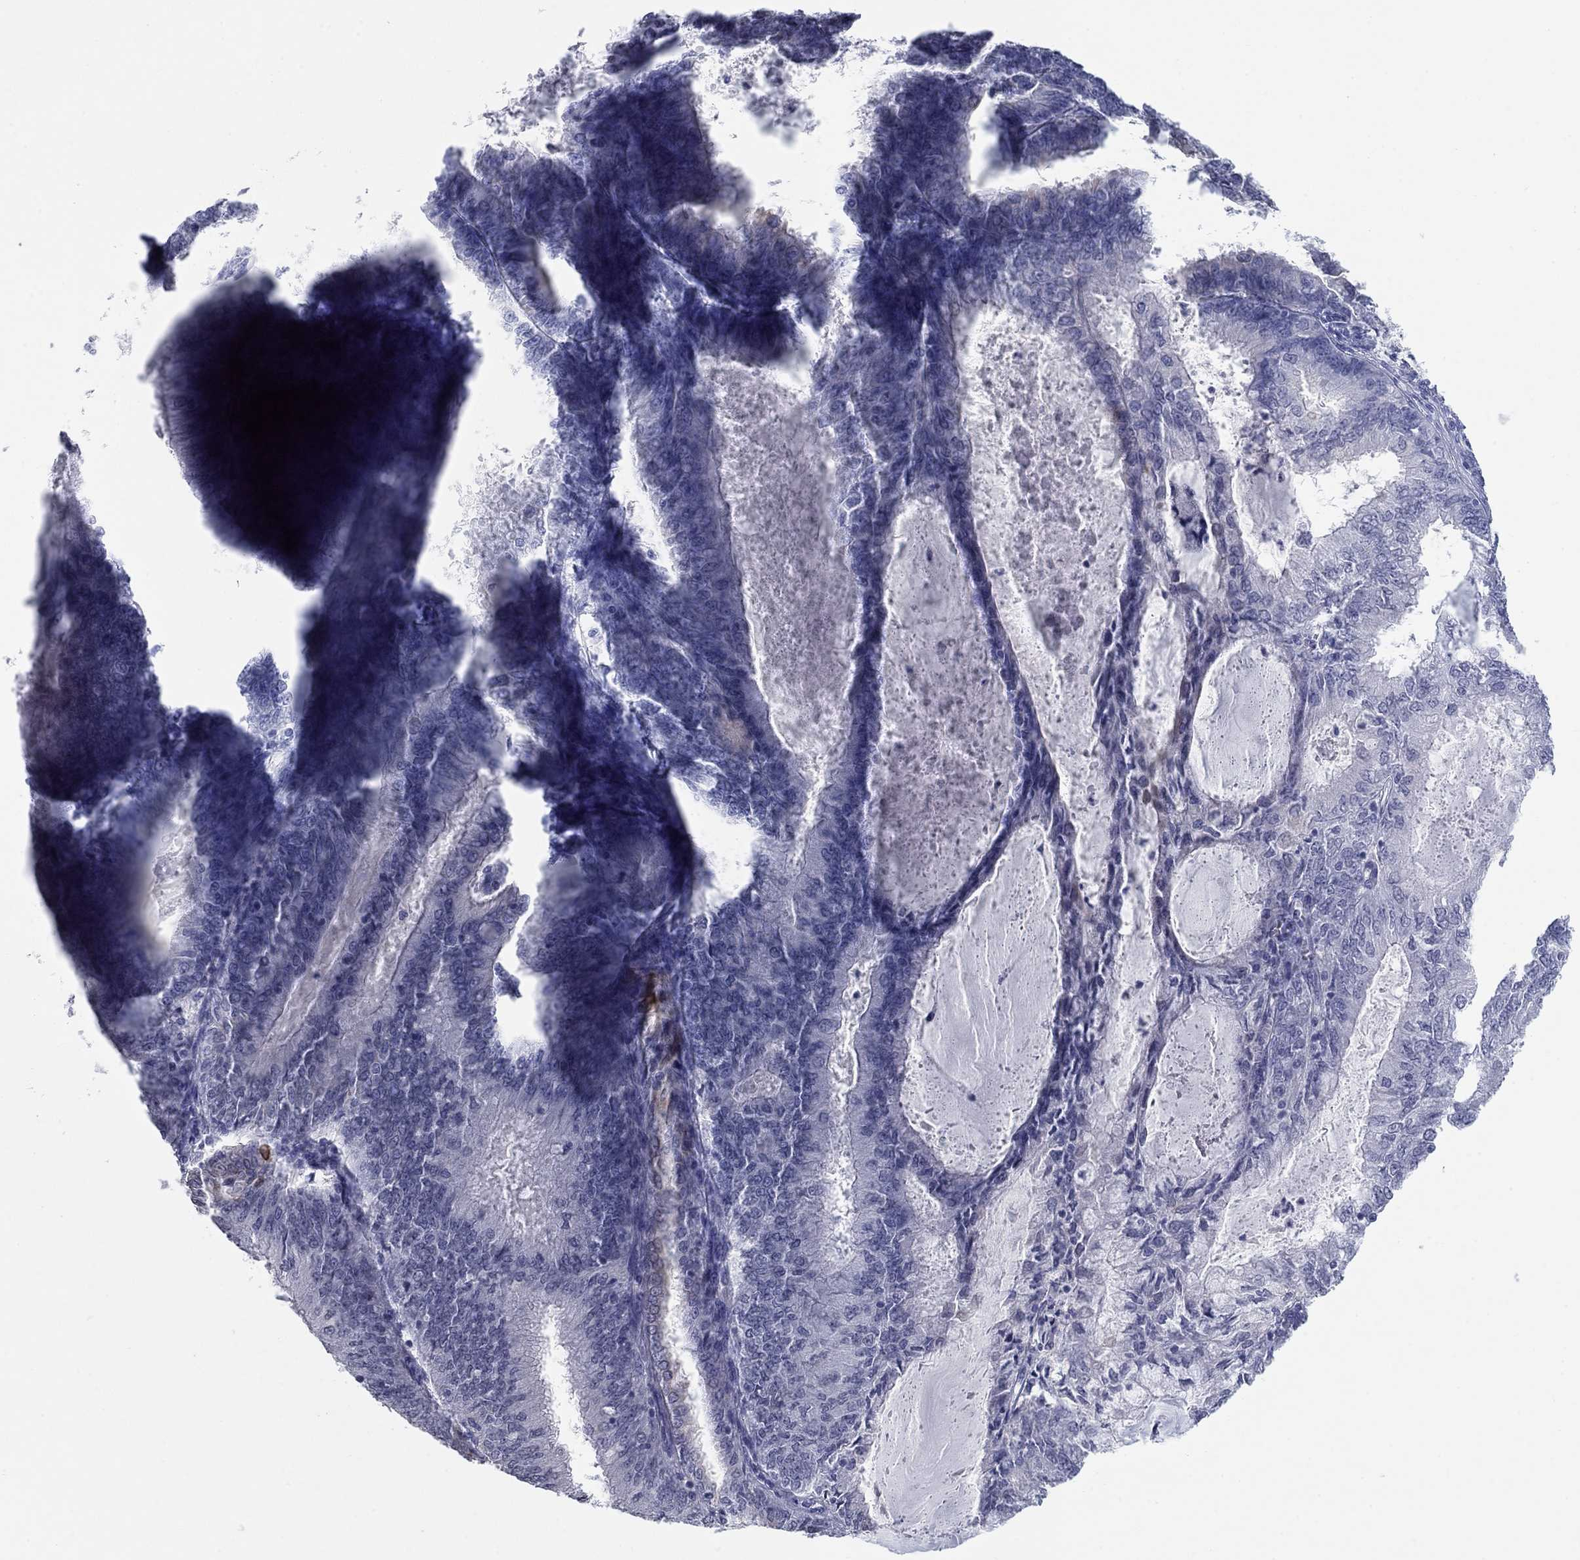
{"staining": {"intensity": "negative", "quantity": "none", "location": "none"}, "tissue": "endometrial cancer", "cell_type": "Tumor cells", "image_type": "cancer", "snomed": [{"axis": "morphology", "description": "Adenocarcinoma, NOS"}, {"axis": "topography", "description": "Endometrium"}], "caption": "Tumor cells show no significant expression in adenocarcinoma (endometrial). The staining is performed using DAB (3,3'-diaminobenzidine) brown chromogen with nuclei counter-stained in using hematoxylin.", "gene": "KRT75", "patient": {"sex": "female", "age": 57}}